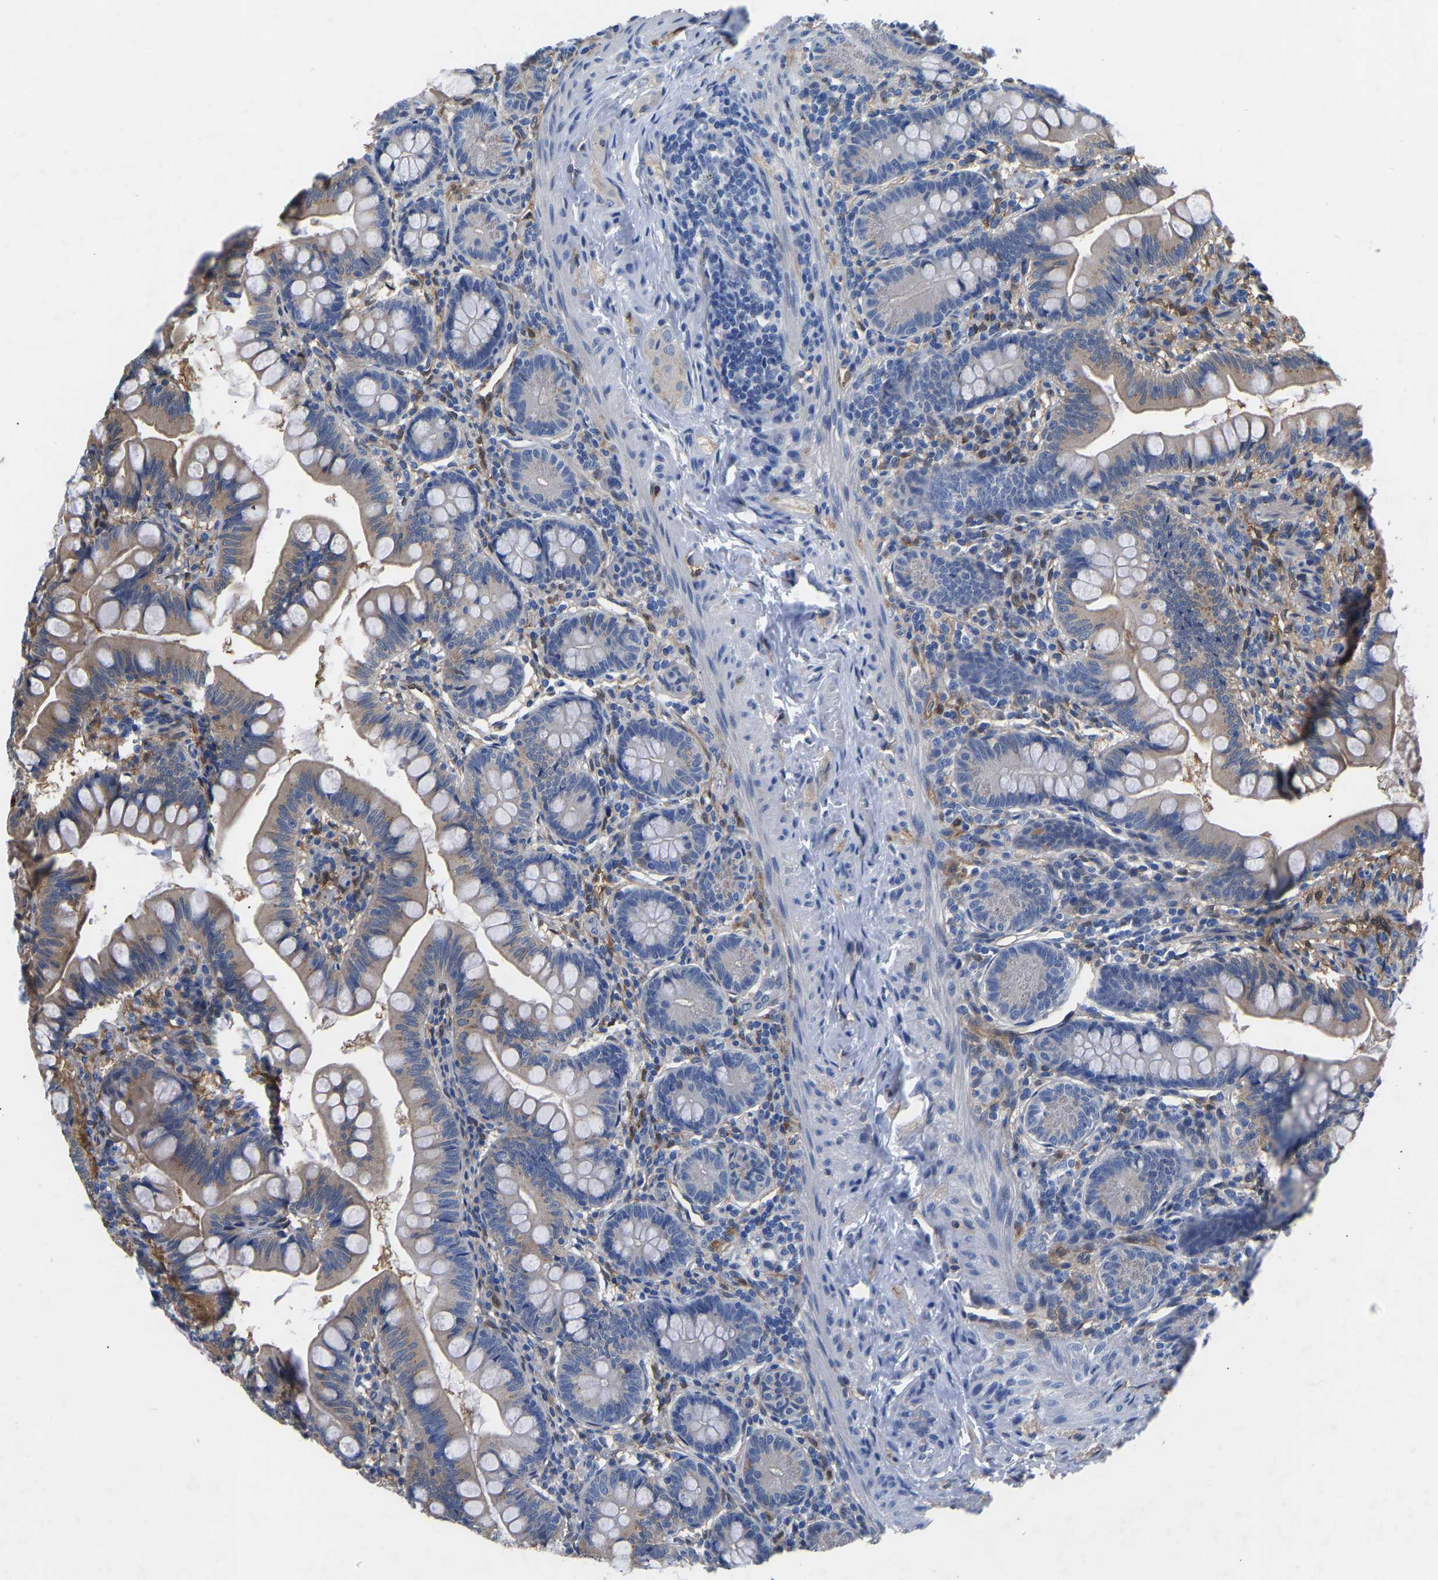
{"staining": {"intensity": "moderate", "quantity": "25%-75%", "location": "cytoplasmic/membranous"}, "tissue": "small intestine", "cell_type": "Glandular cells", "image_type": "normal", "snomed": [{"axis": "morphology", "description": "Normal tissue, NOS"}, {"axis": "topography", "description": "Small intestine"}], "caption": "A brown stain highlights moderate cytoplasmic/membranous staining of a protein in glandular cells of normal human small intestine. Ihc stains the protein in brown and the nuclei are stained blue.", "gene": "RBP1", "patient": {"sex": "male", "age": 7}}